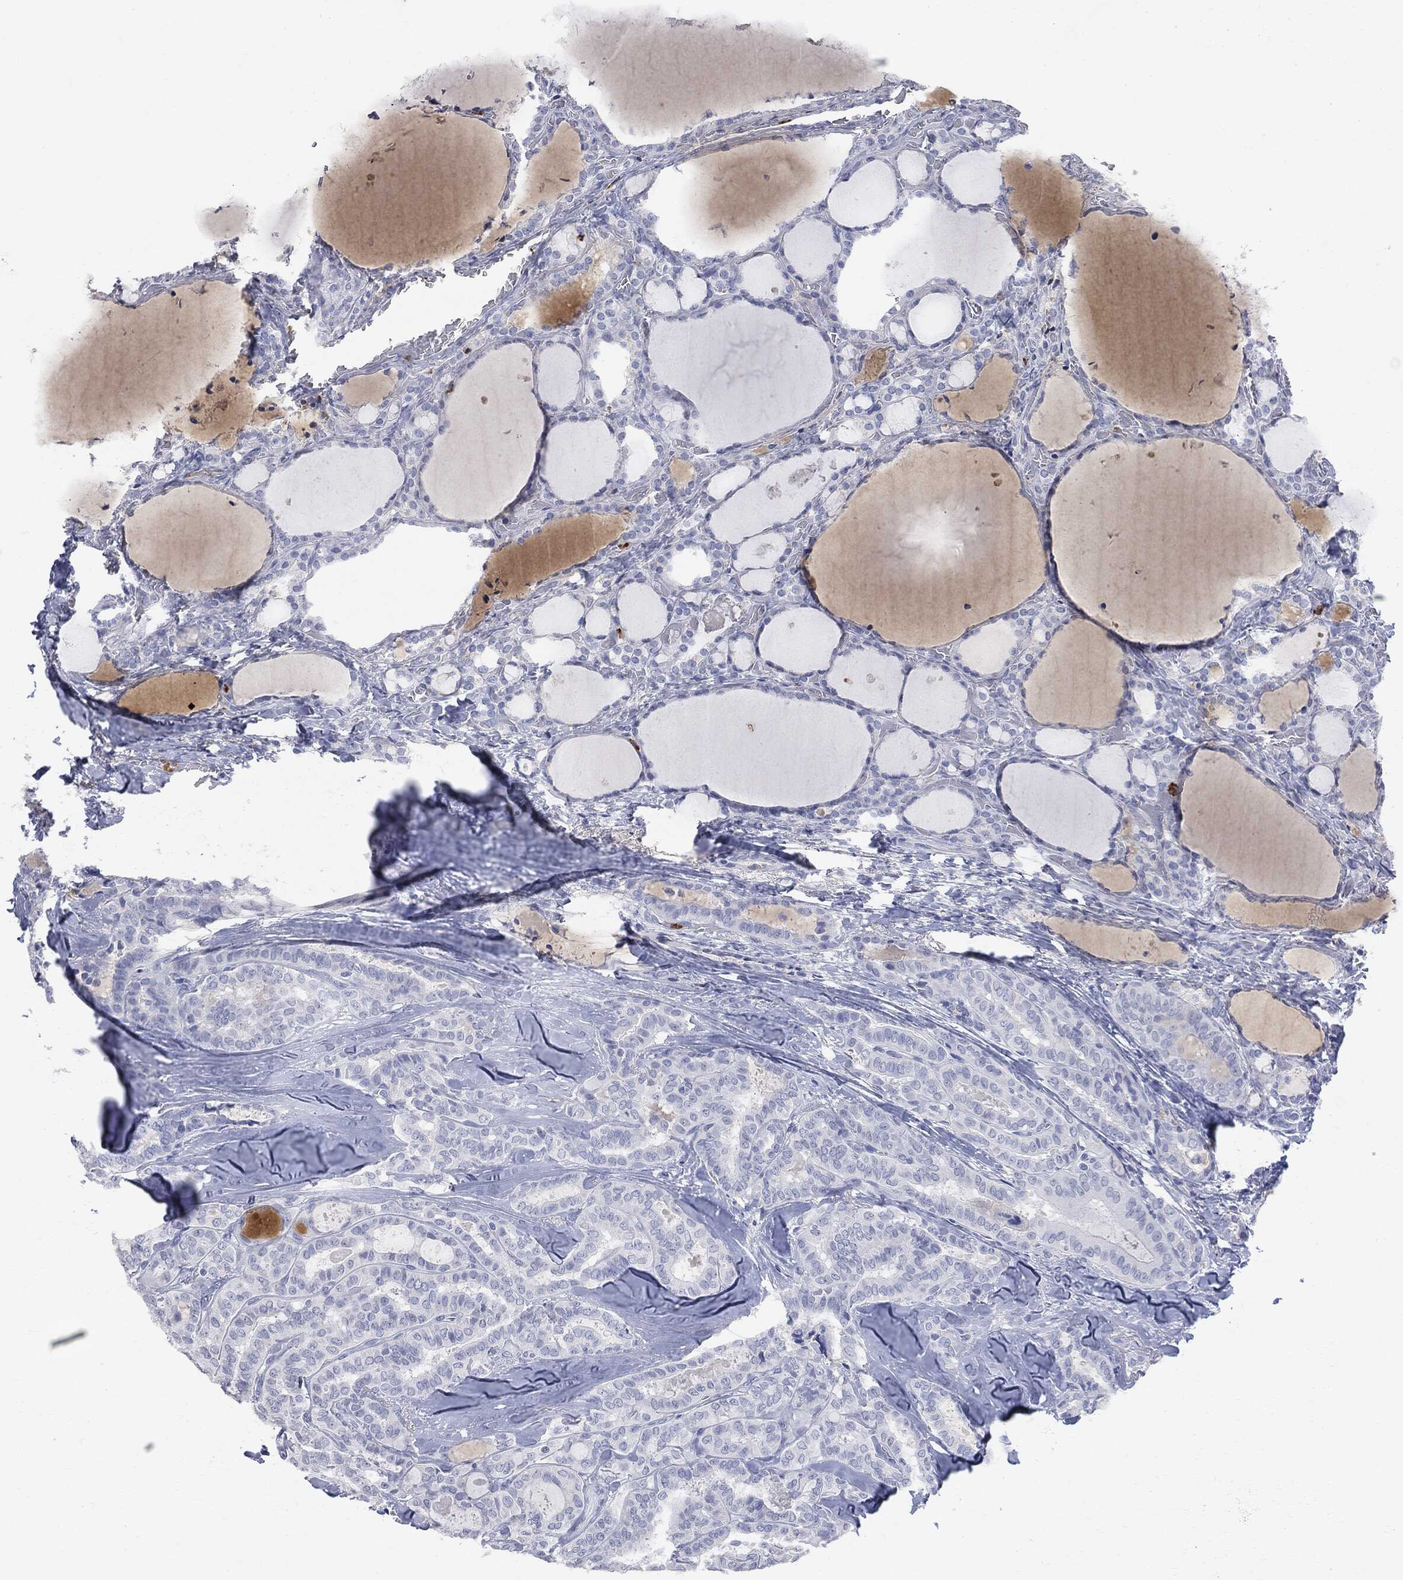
{"staining": {"intensity": "negative", "quantity": "none", "location": "none"}, "tissue": "thyroid cancer", "cell_type": "Tumor cells", "image_type": "cancer", "snomed": [{"axis": "morphology", "description": "Papillary adenocarcinoma, NOS"}, {"axis": "topography", "description": "Thyroid gland"}], "caption": "High magnification brightfield microscopy of thyroid cancer stained with DAB (3,3'-diaminobenzidine) (brown) and counterstained with hematoxylin (blue): tumor cells show no significant expression. (Immunohistochemistry, brightfield microscopy, high magnification).", "gene": "BTK", "patient": {"sex": "female", "age": 39}}